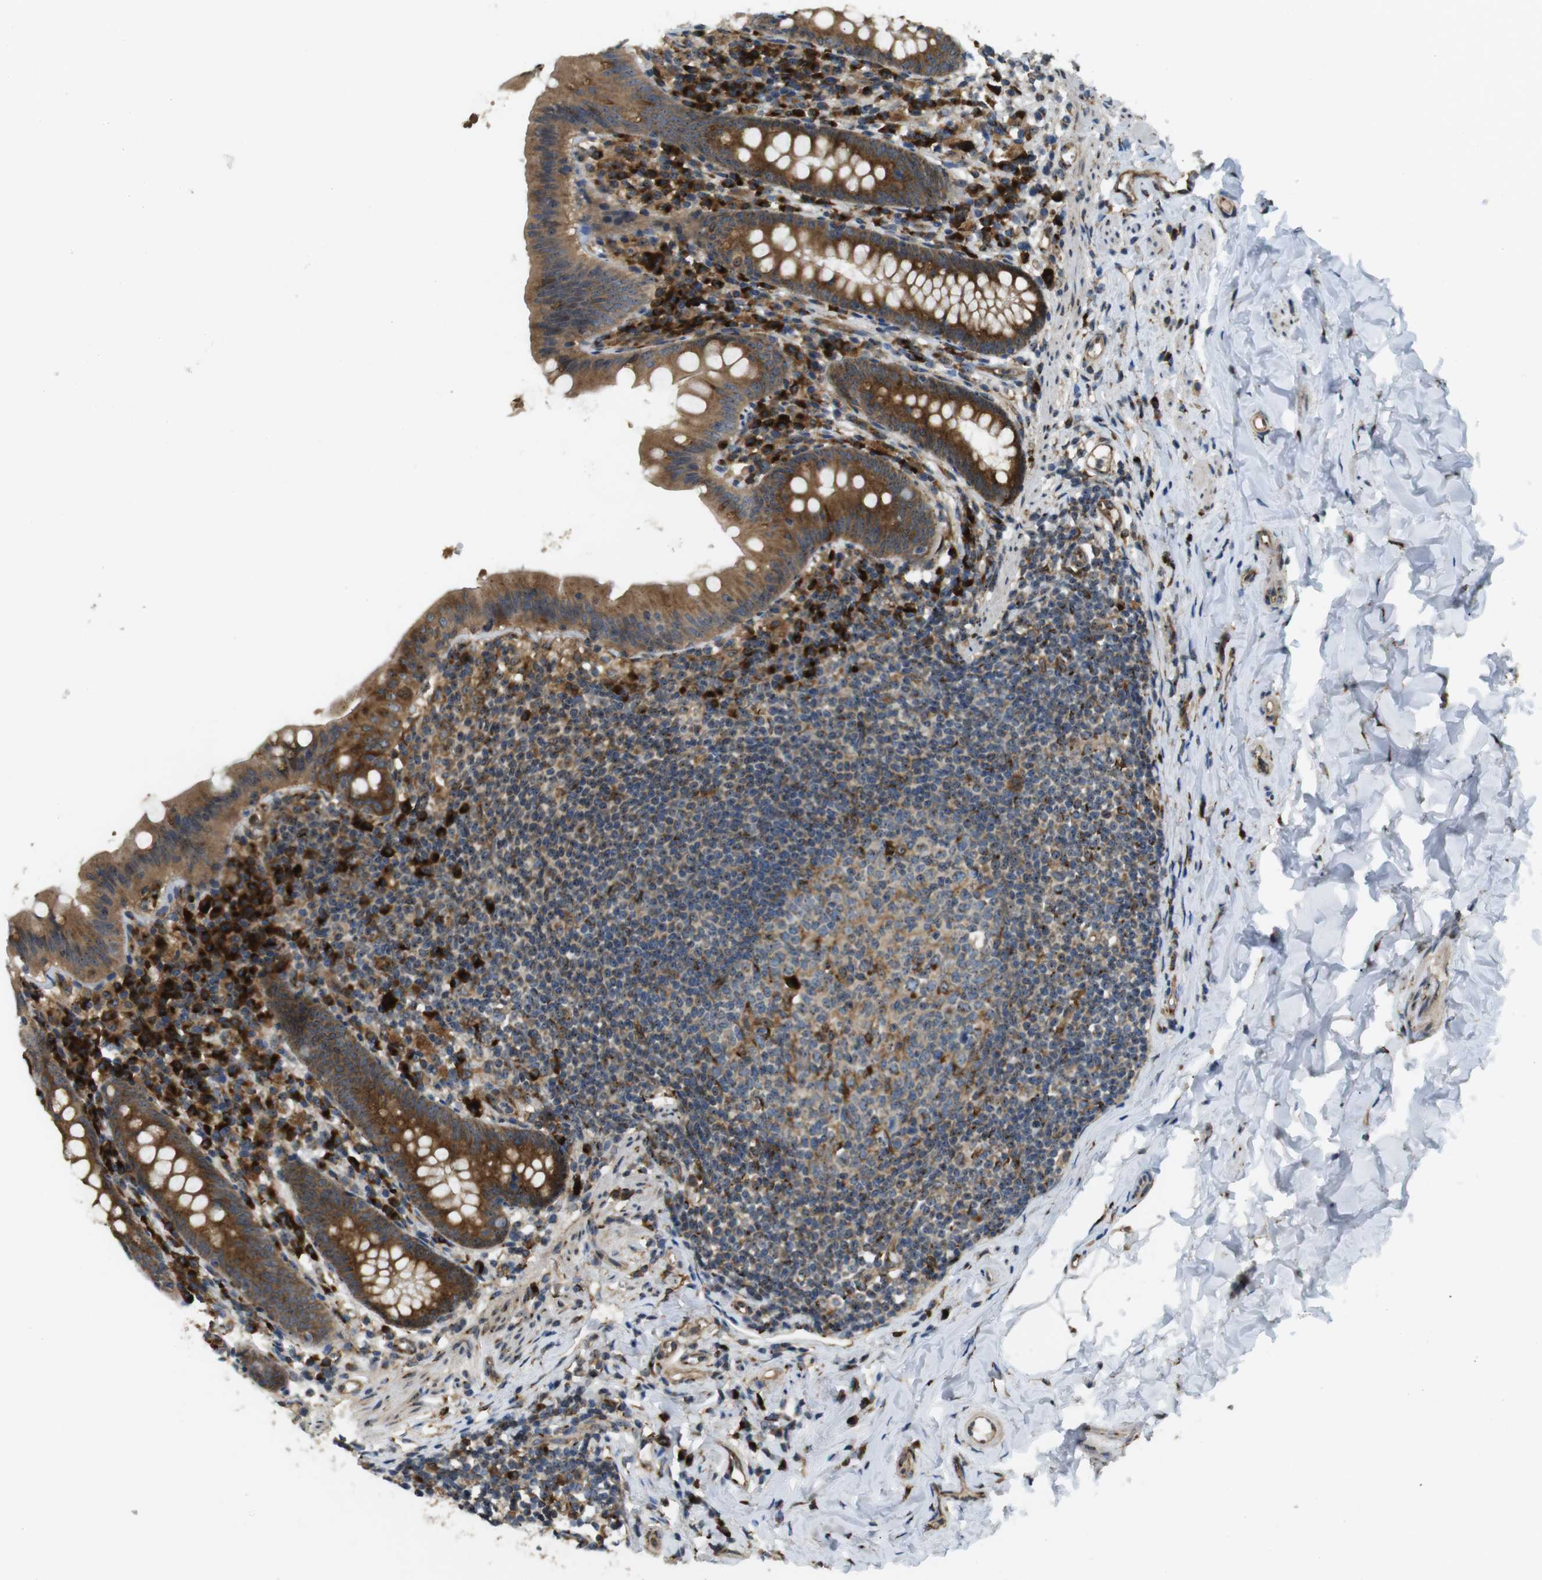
{"staining": {"intensity": "strong", "quantity": ">75%", "location": "cytoplasmic/membranous"}, "tissue": "appendix", "cell_type": "Glandular cells", "image_type": "normal", "snomed": [{"axis": "morphology", "description": "Normal tissue, NOS"}, {"axis": "topography", "description": "Appendix"}], "caption": "Strong cytoplasmic/membranous protein positivity is present in about >75% of glandular cells in appendix. Immunohistochemistry (ihc) stains the protein of interest in brown and the nuclei are stained blue.", "gene": "TMEM143", "patient": {"sex": "male", "age": 52}}